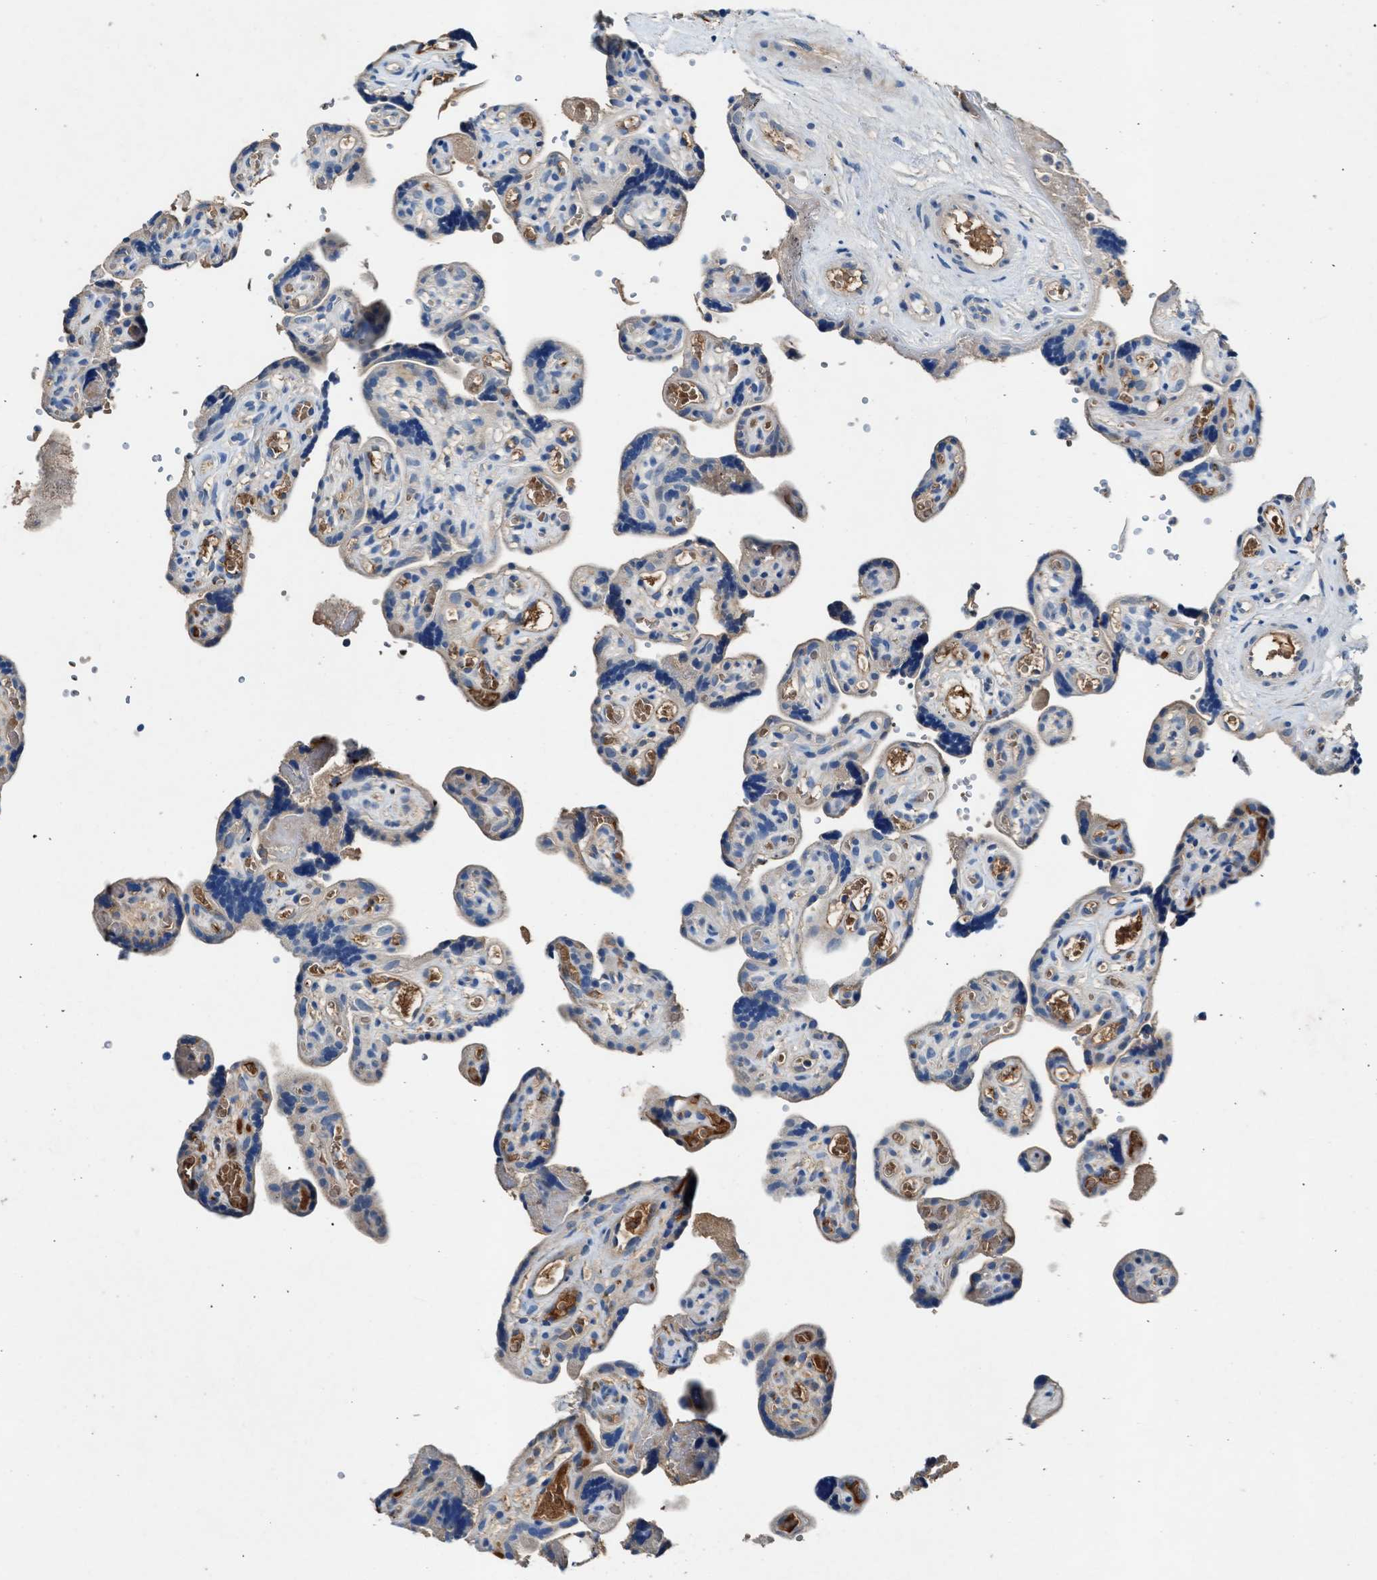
{"staining": {"intensity": "weak", "quantity": "25%-75%", "location": "cytoplasmic/membranous"}, "tissue": "placenta", "cell_type": "Decidual cells", "image_type": "normal", "snomed": [{"axis": "morphology", "description": "Normal tissue, NOS"}, {"axis": "topography", "description": "Placenta"}], "caption": "A photomicrograph of human placenta stained for a protein exhibits weak cytoplasmic/membranous brown staining in decidual cells. Using DAB (3,3'-diaminobenzidine) (brown) and hematoxylin (blue) stains, captured at high magnification using brightfield microscopy.", "gene": "RWDD2B", "patient": {"sex": "female", "age": 30}}